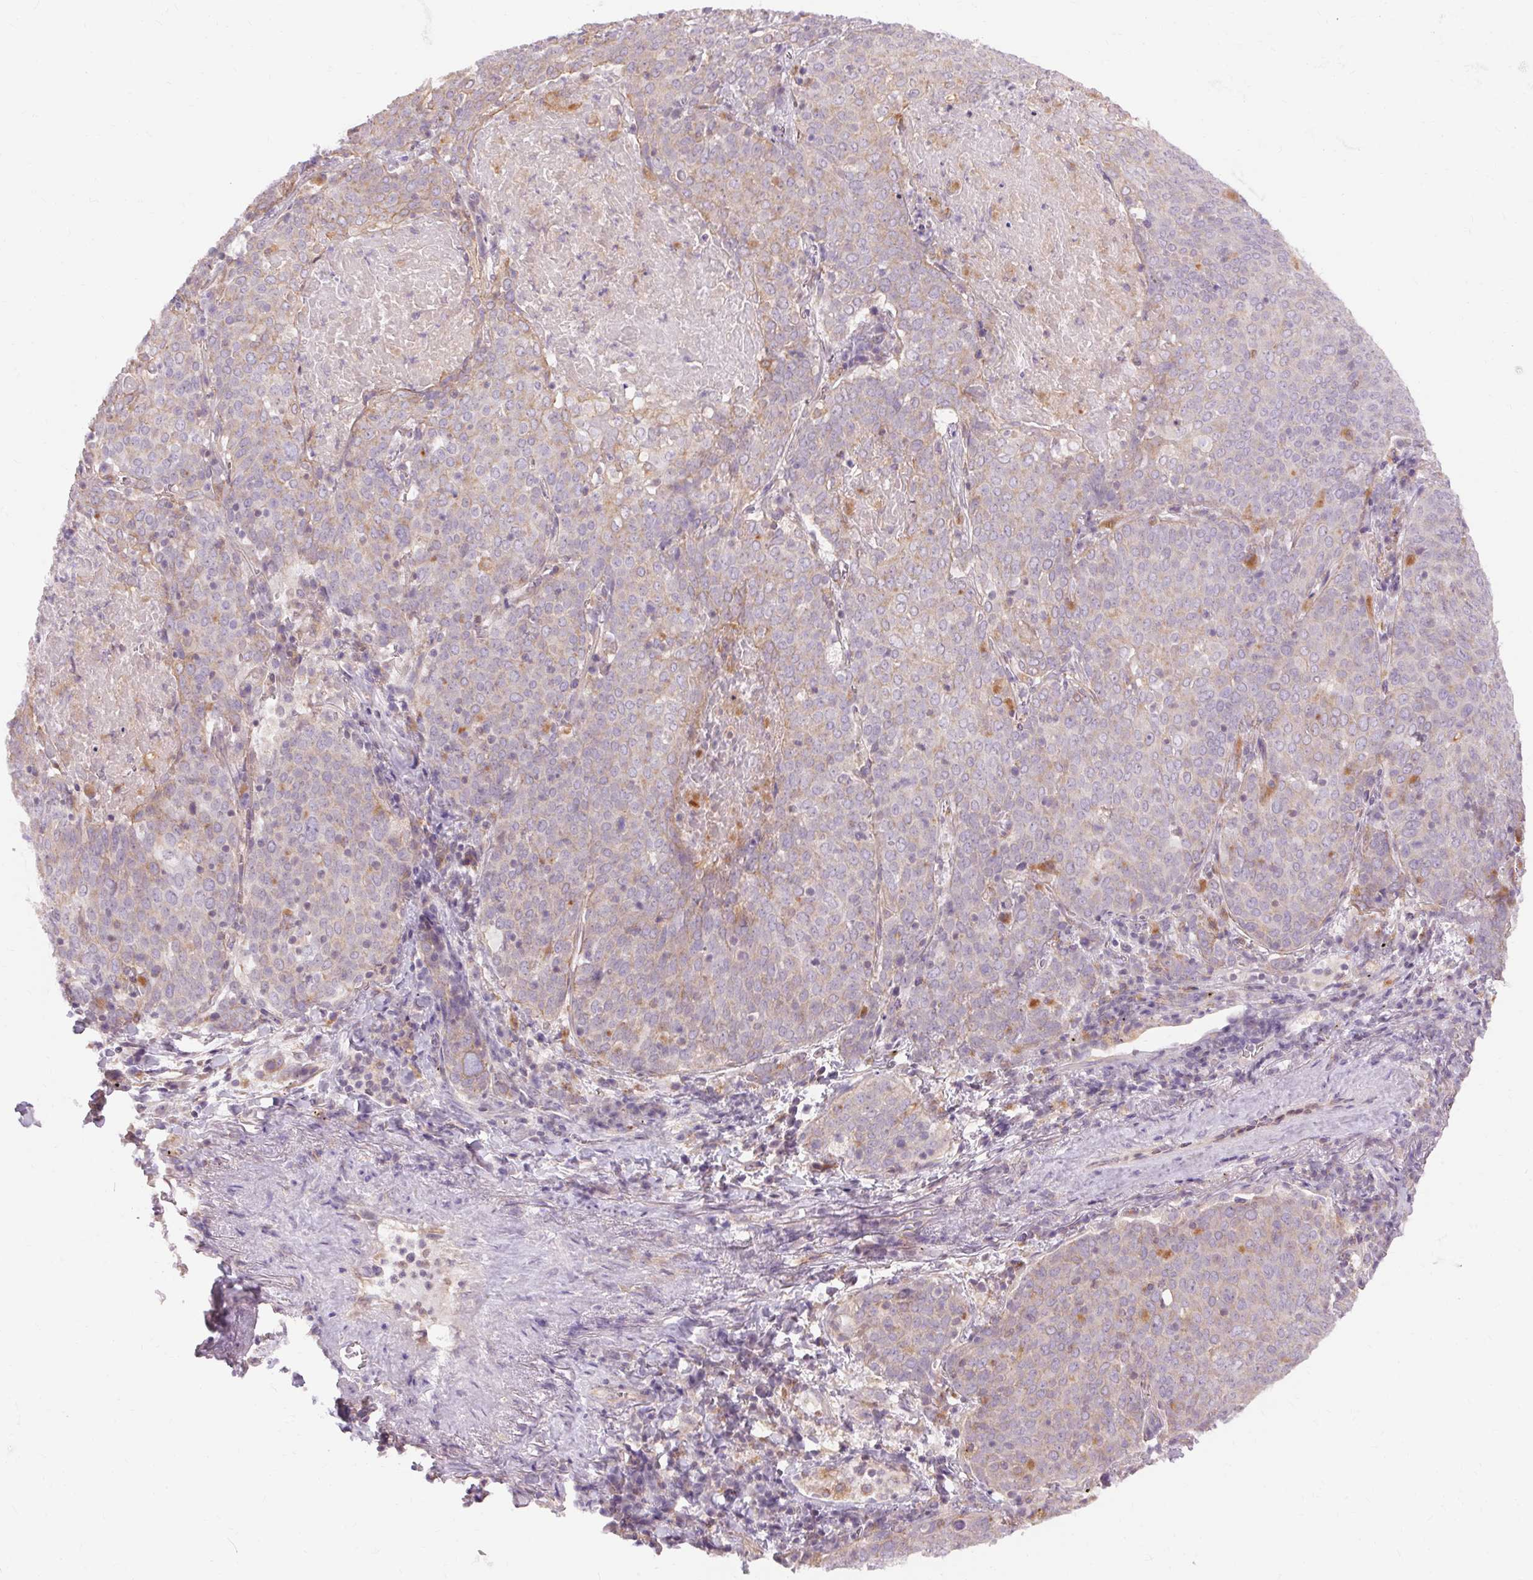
{"staining": {"intensity": "moderate", "quantity": "<25%", "location": "cytoplasmic/membranous"}, "tissue": "lung cancer", "cell_type": "Tumor cells", "image_type": "cancer", "snomed": [{"axis": "morphology", "description": "Squamous cell carcinoma, NOS"}, {"axis": "topography", "description": "Lung"}], "caption": "An immunohistochemistry (IHC) photomicrograph of tumor tissue is shown. Protein staining in brown labels moderate cytoplasmic/membranous positivity in squamous cell carcinoma (lung) within tumor cells. Immunohistochemistry (ihc) stains the protein in brown and the nuclei are stained blue.", "gene": "TM6SF1", "patient": {"sex": "male", "age": 82}}